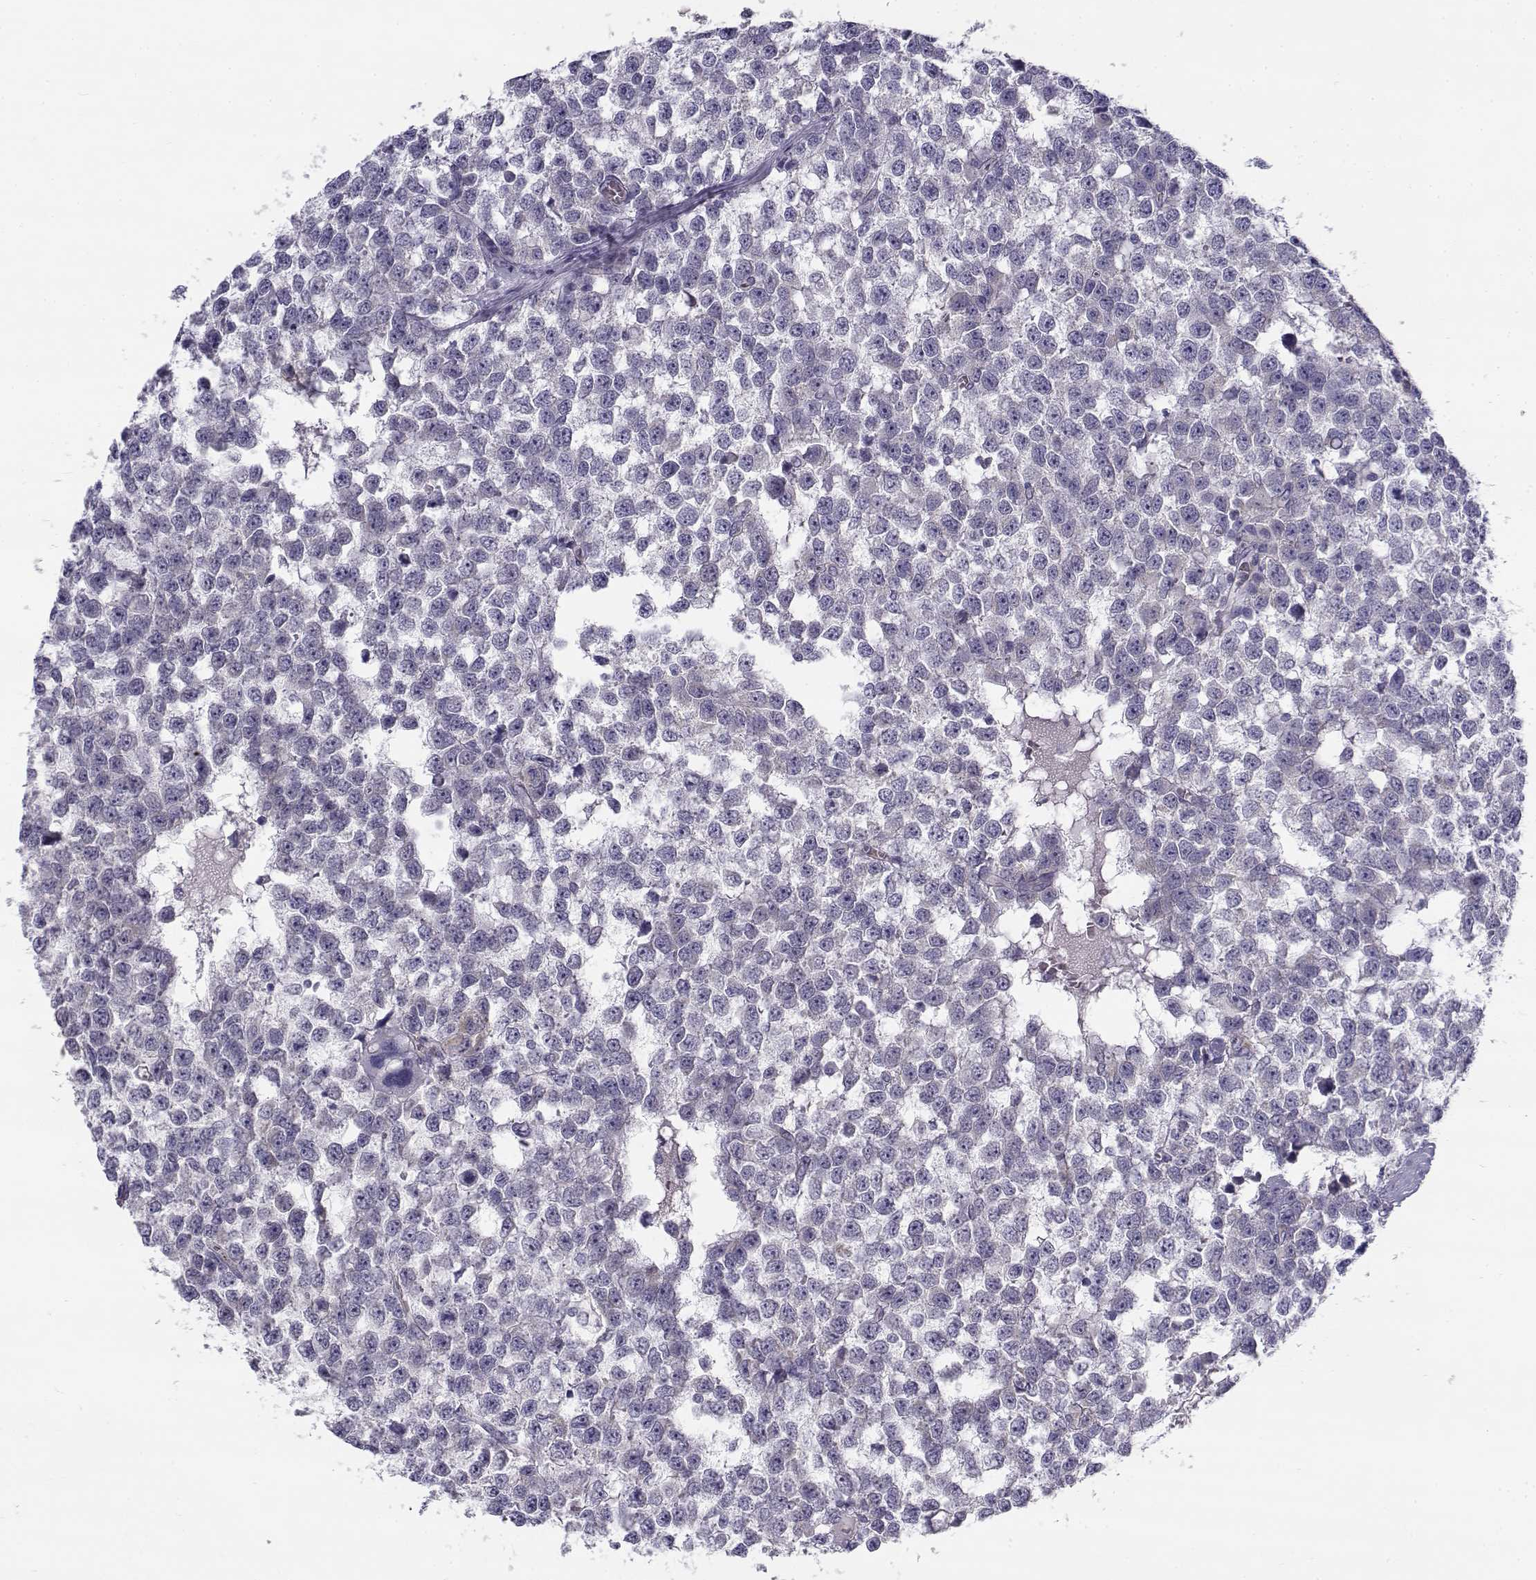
{"staining": {"intensity": "negative", "quantity": "none", "location": "none"}, "tissue": "testis cancer", "cell_type": "Tumor cells", "image_type": "cancer", "snomed": [{"axis": "morphology", "description": "Normal tissue, NOS"}, {"axis": "morphology", "description": "Seminoma, NOS"}, {"axis": "topography", "description": "Testis"}, {"axis": "topography", "description": "Epididymis"}], "caption": "There is no significant positivity in tumor cells of testis cancer.", "gene": "MYO1A", "patient": {"sex": "male", "age": 34}}